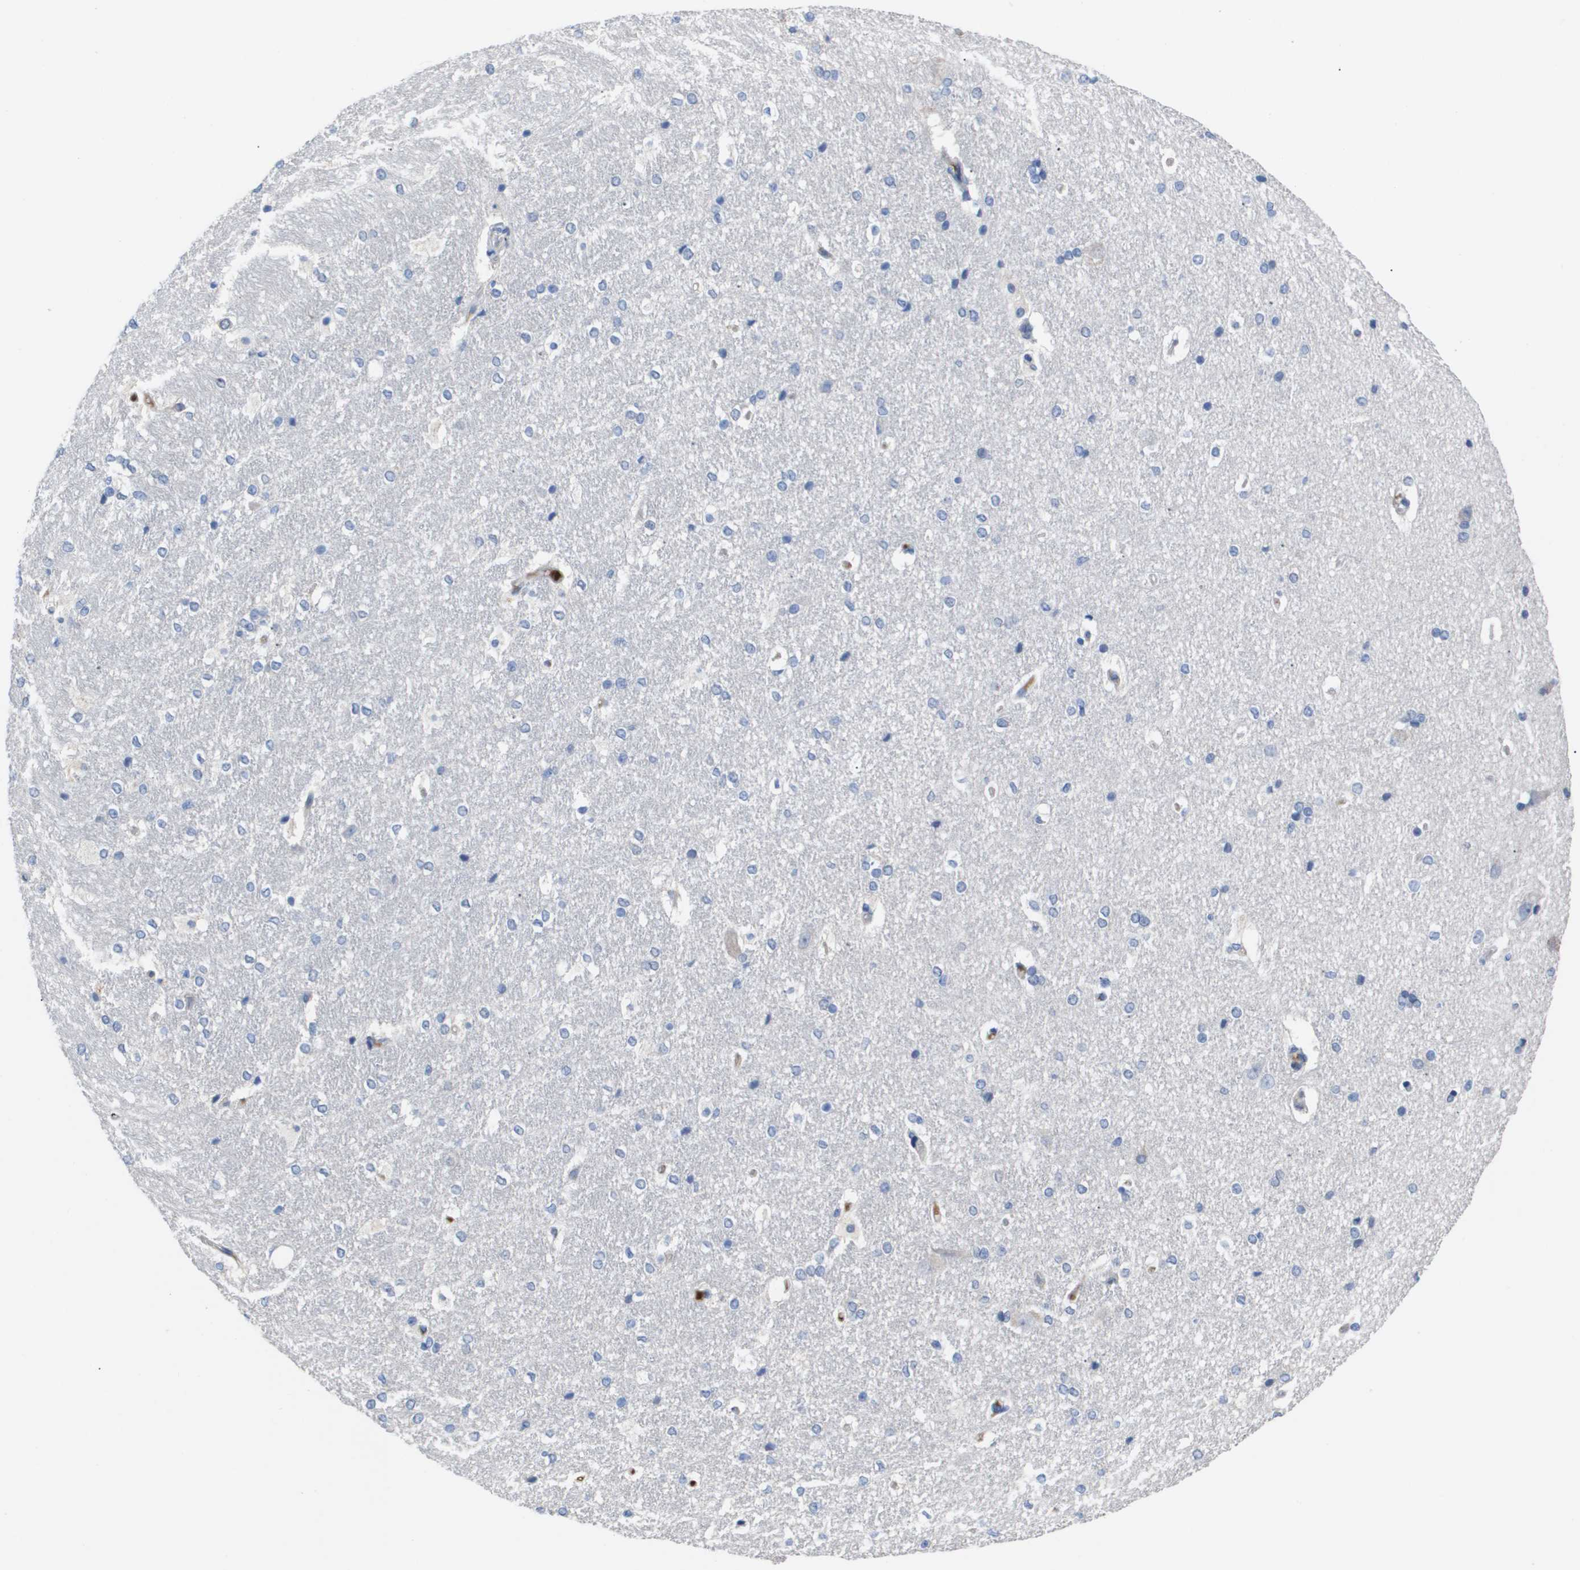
{"staining": {"intensity": "negative", "quantity": "none", "location": "none"}, "tissue": "hippocampus", "cell_type": "Glial cells", "image_type": "normal", "snomed": [{"axis": "morphology", "description": "Normal tissue, NOS"}, {"axis": "topography", "description": "Hippocampus"}], "caption": "The immunohistochemistry micrograph has no significant positivity in glial cells of hippocampus.", "gene": "SERPINA6", "patient": {"sex": "female", "age": 19}}